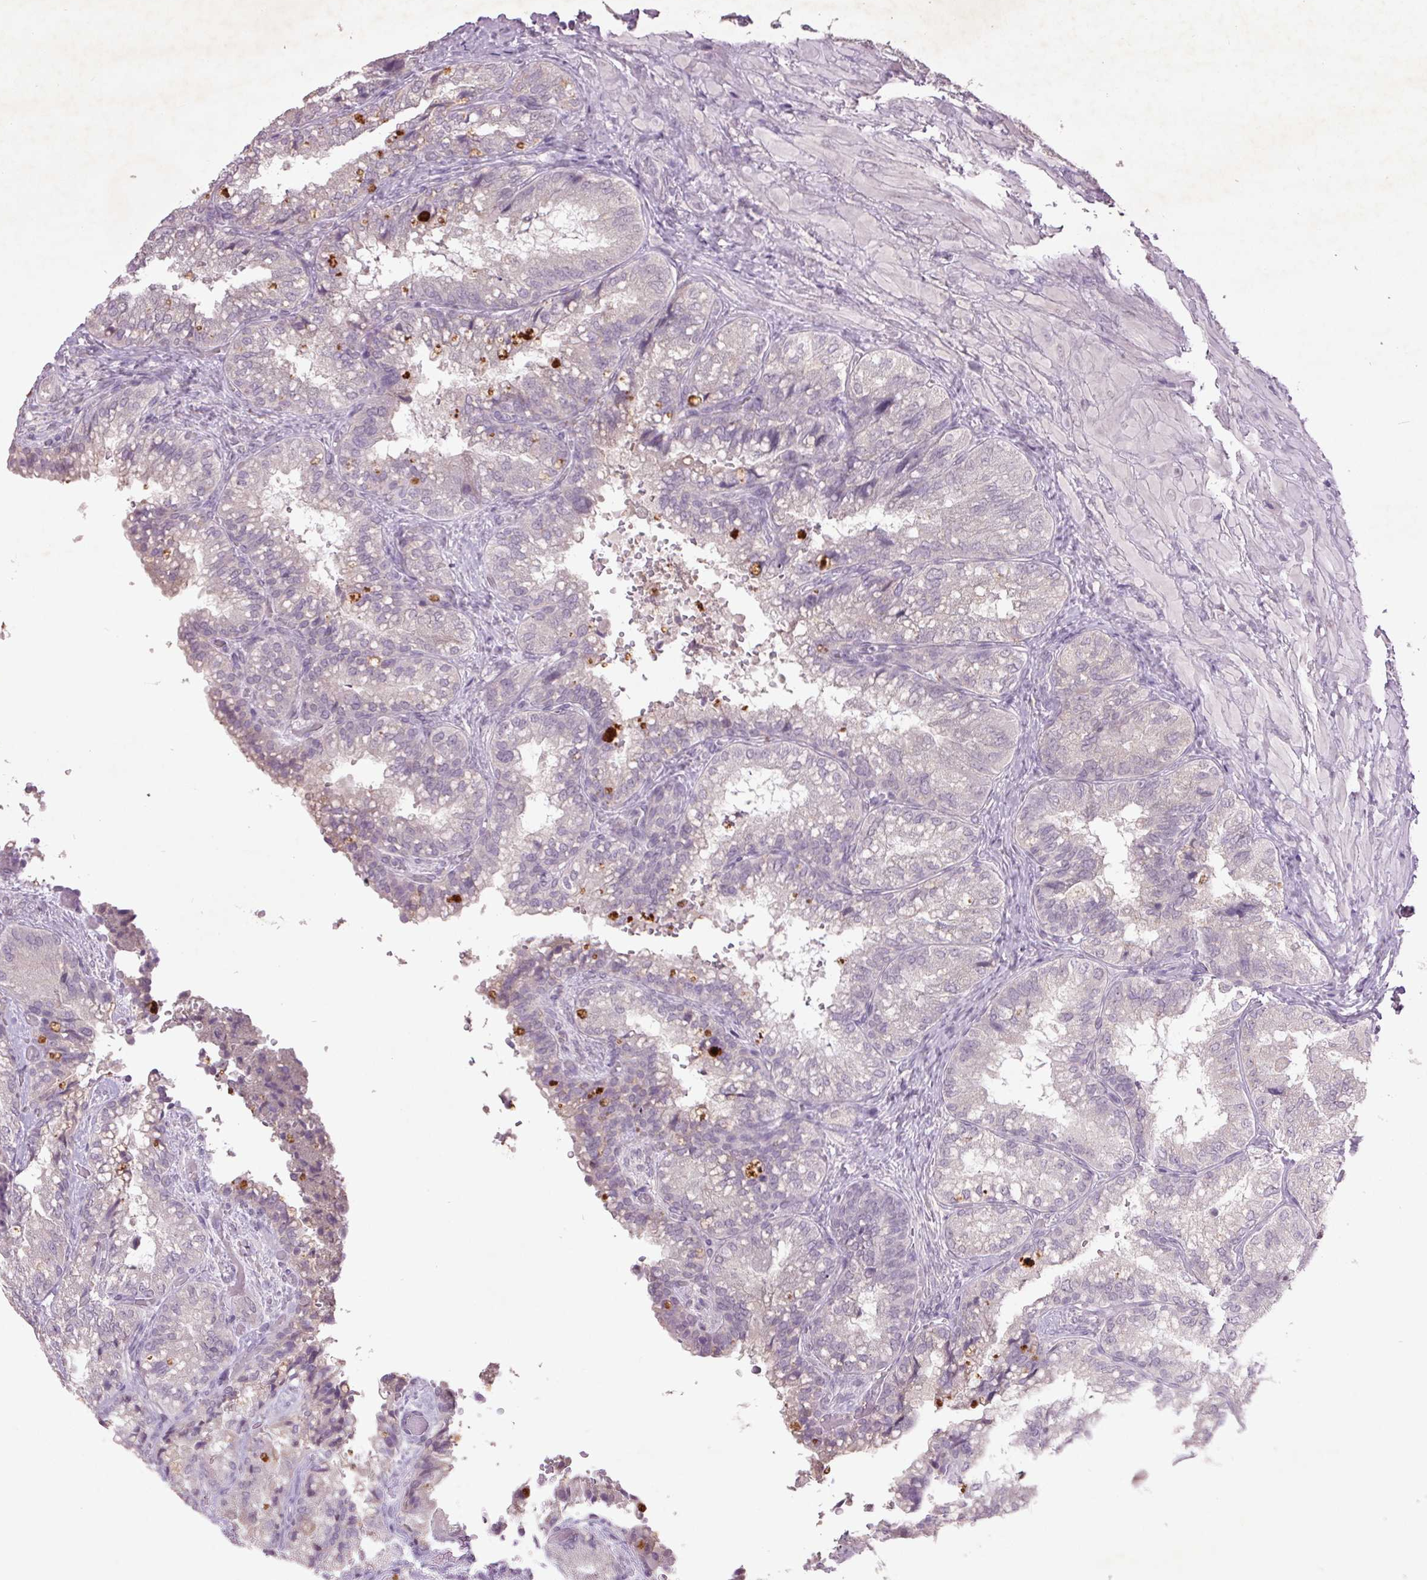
{"staining": {"intensity": "weak", "quantity": "<25%", "location": "cytoplasmic/membranous"}, "tissue": "seminal vesicle", "cell_type": "Glandular cells", "image_type": "normal", "snomed": [{"axis": "morphology", "description": "Normal tissue, NOS"}, {"axis": "topography", "description": "Seminal veicle"}], "caption": "Glandular cells show no significant staining in normal seminal vesicle.", "gene": "FAM168B", "patient": {"sex": "male", "age": 57}}